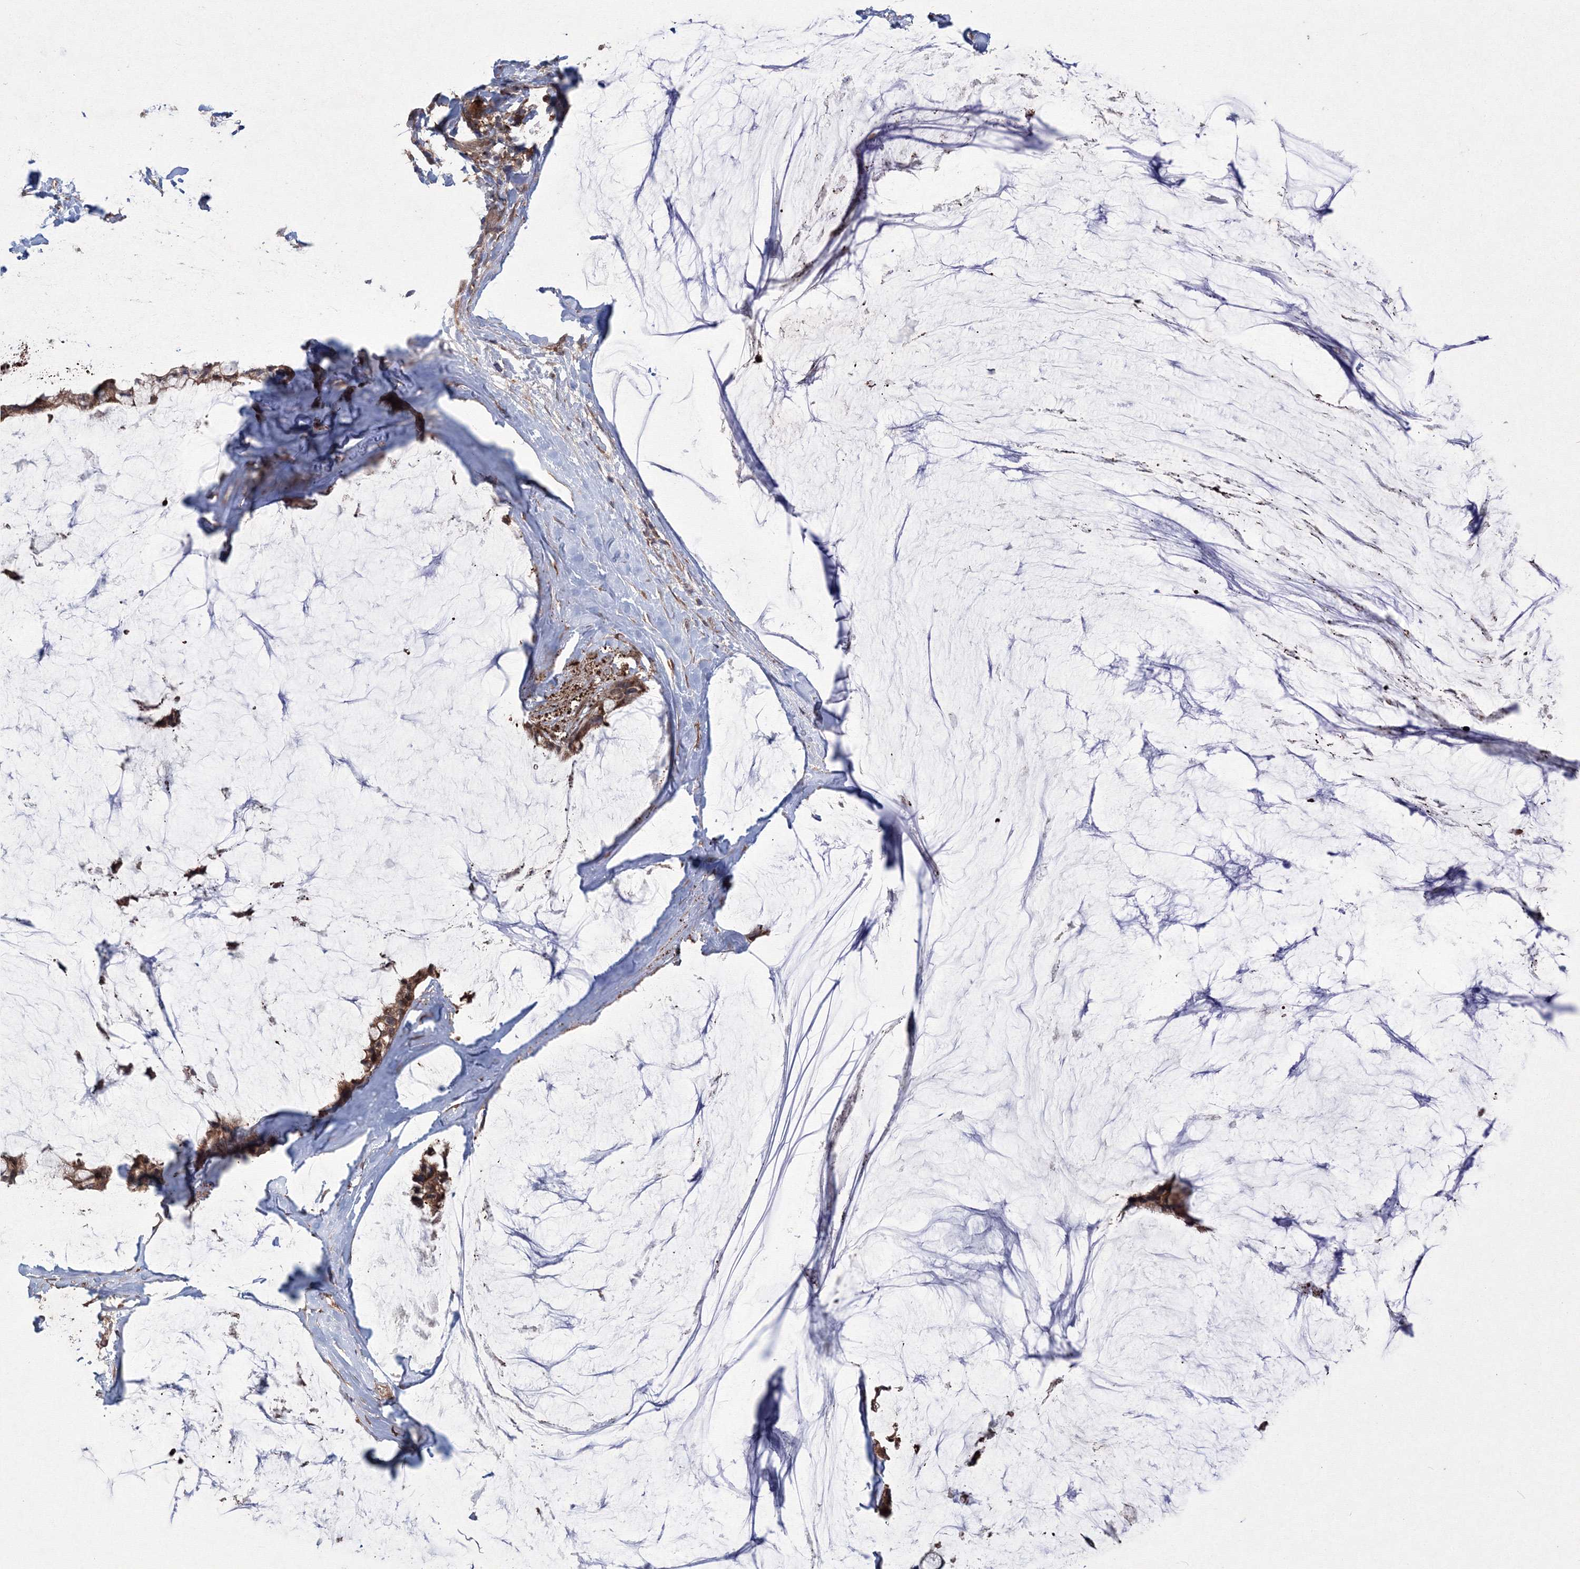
{"staining": {"intensity": "moderate", "quantity": ">75%", "location": "cytoplasmic/membranous"}, "tissue": "ovarian cancer", "cell_type": "Tumor cells", "image_type": "cancer", "snomed": [{"axis": "morphology", "description": "Cystadenocarcinoma, mucinous, NOS"}, {"axis": "topography", "description": "Ovary"}], "caption": "Tumor cells demonstrate moderate cytoplasmic/membranous positivity in about >75% of cells in ovarian cancer.", "gene": "RANBP3L", "patient": {"sex": "female", "age": 39}}